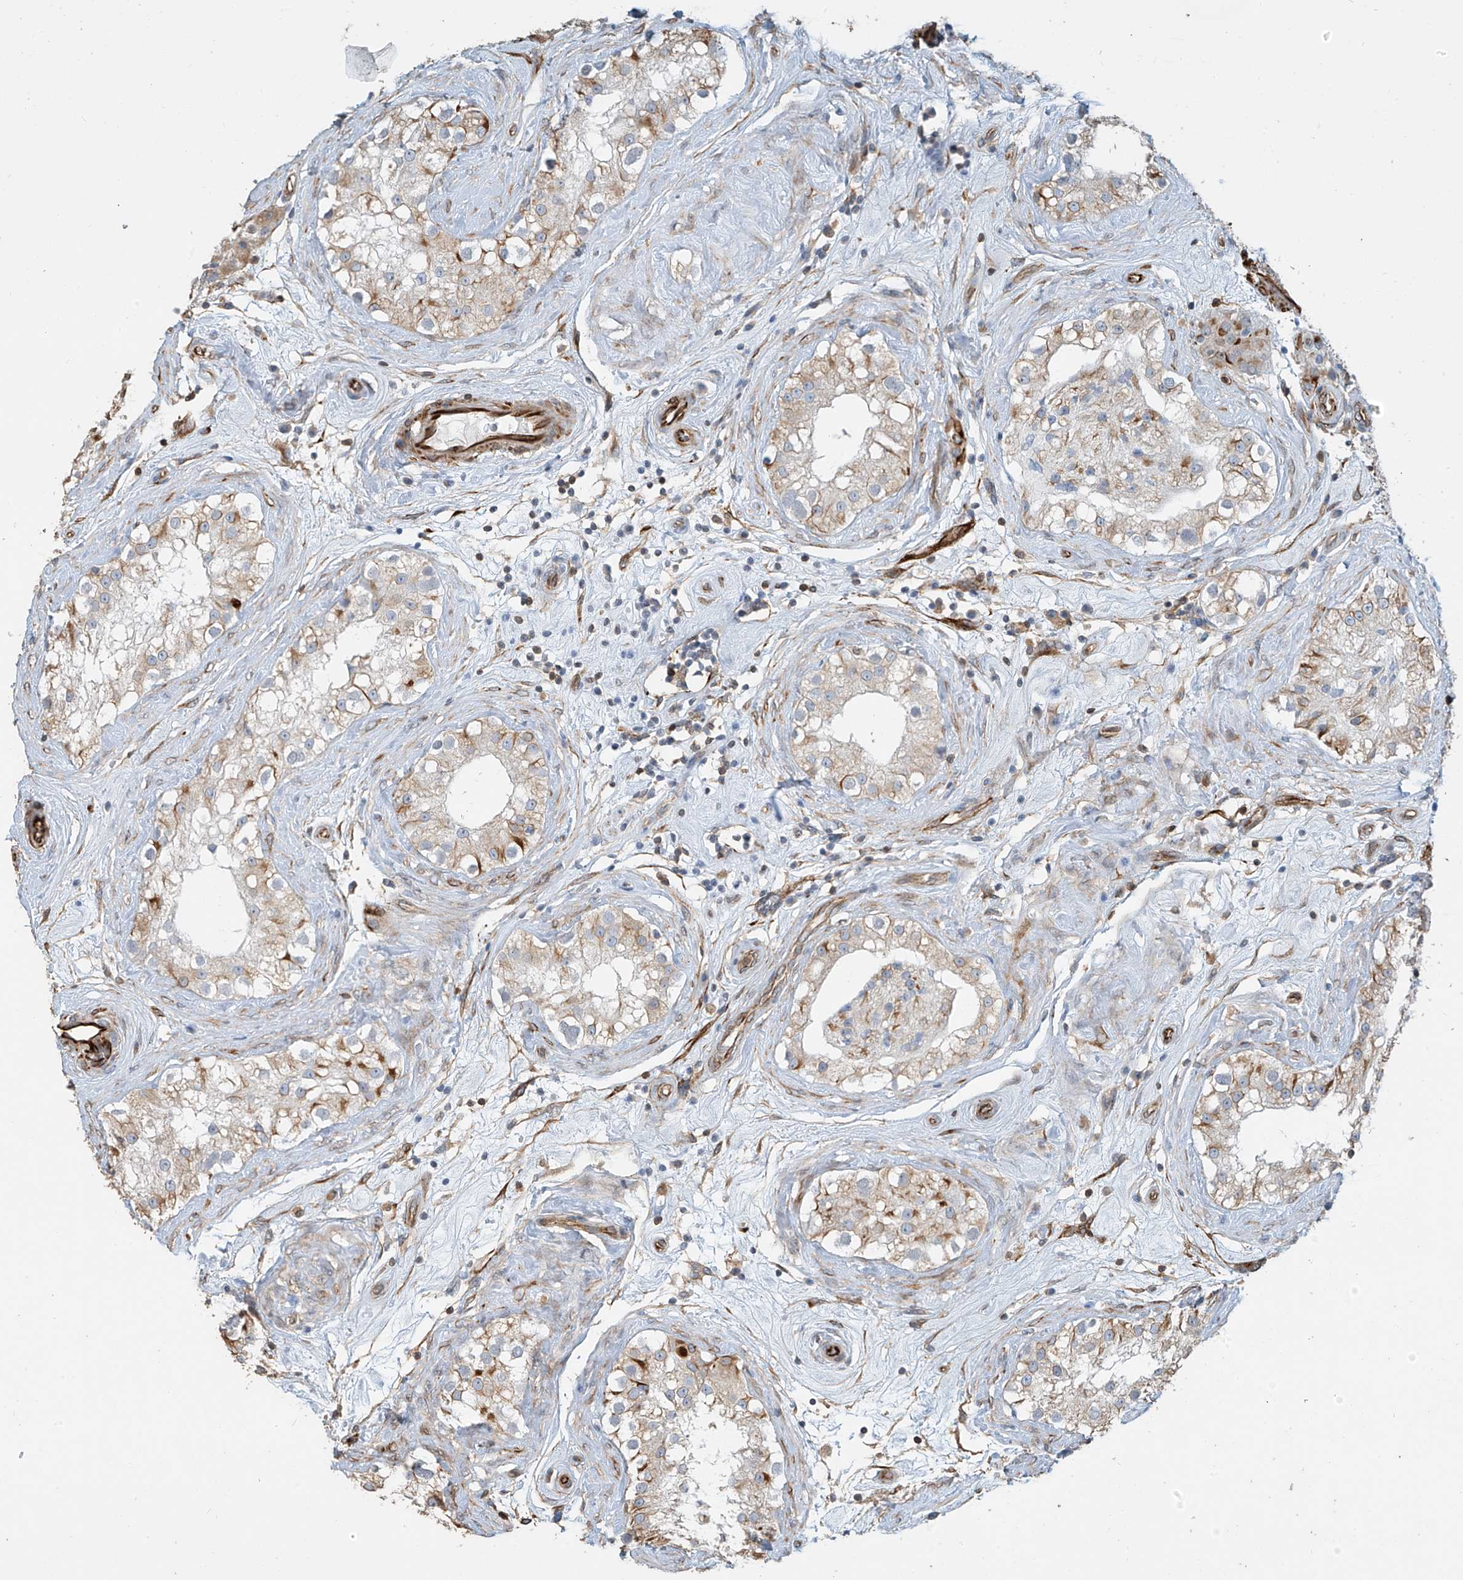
{"staining": {"intensity": "weak", "quantity": "<25%", "location": "cytoplasmic/membranous"}, "tissue": "testis", "cell_type": "Cells in seminiferous ducts", "image_type": "normal", "snomed": [{"axis": "morphology", "description": "Normal tissue, NOS"}, {"axis": "topography", "description": "Testis"}], "caption": "This is a histopathology image of immunohistochemistry (IHC) staining of unremarkable testis, which shows no expression in cells in seminiferous ducts.", "gene": "SH3BGRL3", "patient": {"sex": "male", "age": 84}}